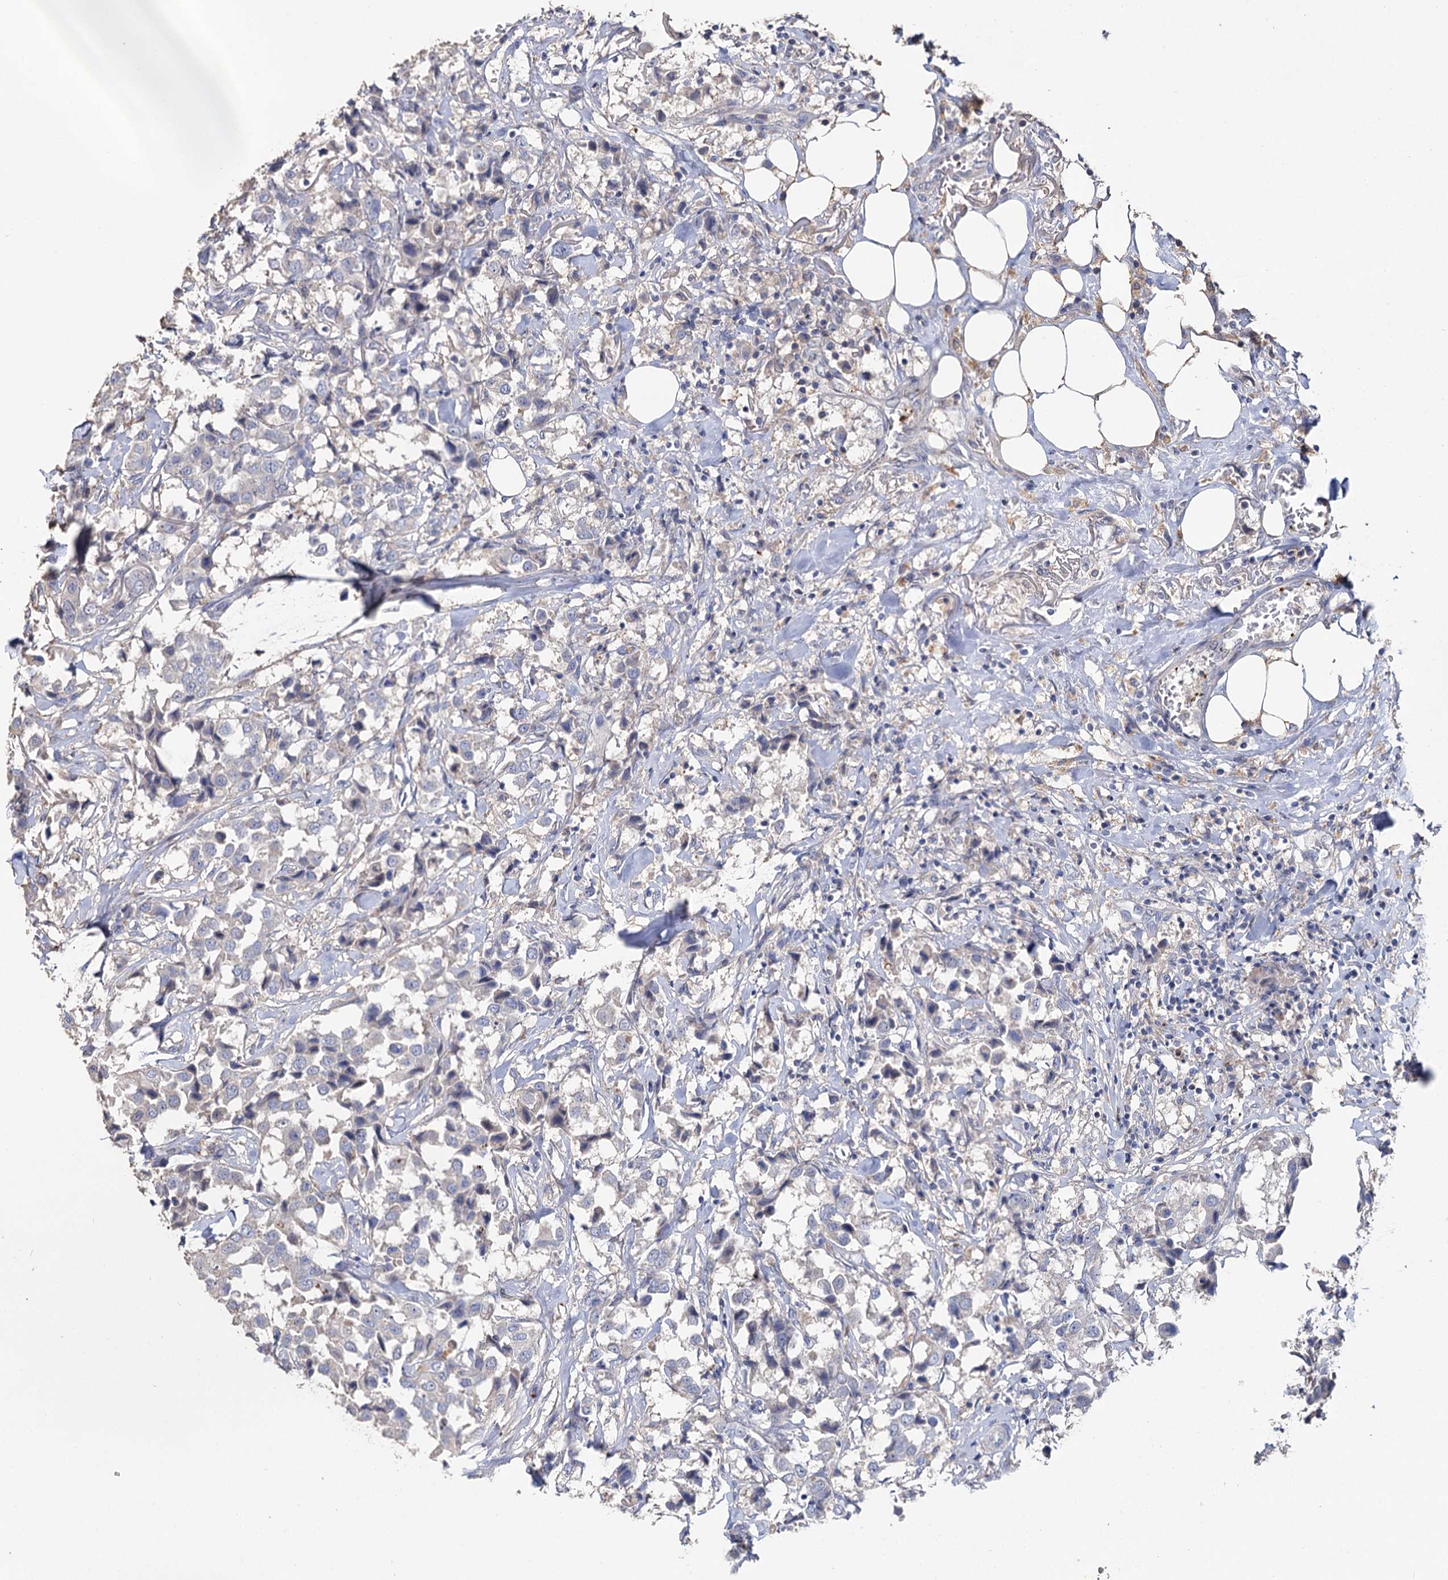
{"staining": {"intensity": "negative", "quantity": "none", "location": "none"}, "tissue": "breast cancer", "cell_type": "Tumor cells", "image_type": "cancer", "snomed": [{"axis": "morphology", "description": "Duct carcinoma"}, {"axis": "topography", "description": "Breast"}], "caption": "IHC micrograph of neoplastic tissue: breast cancer (invasive ductal carcinoma) stained with DAB exhibits no significant protein staining in tumor cells.", "gene": "DNAH6", "patient": {"sex": "female", "age": 80}}